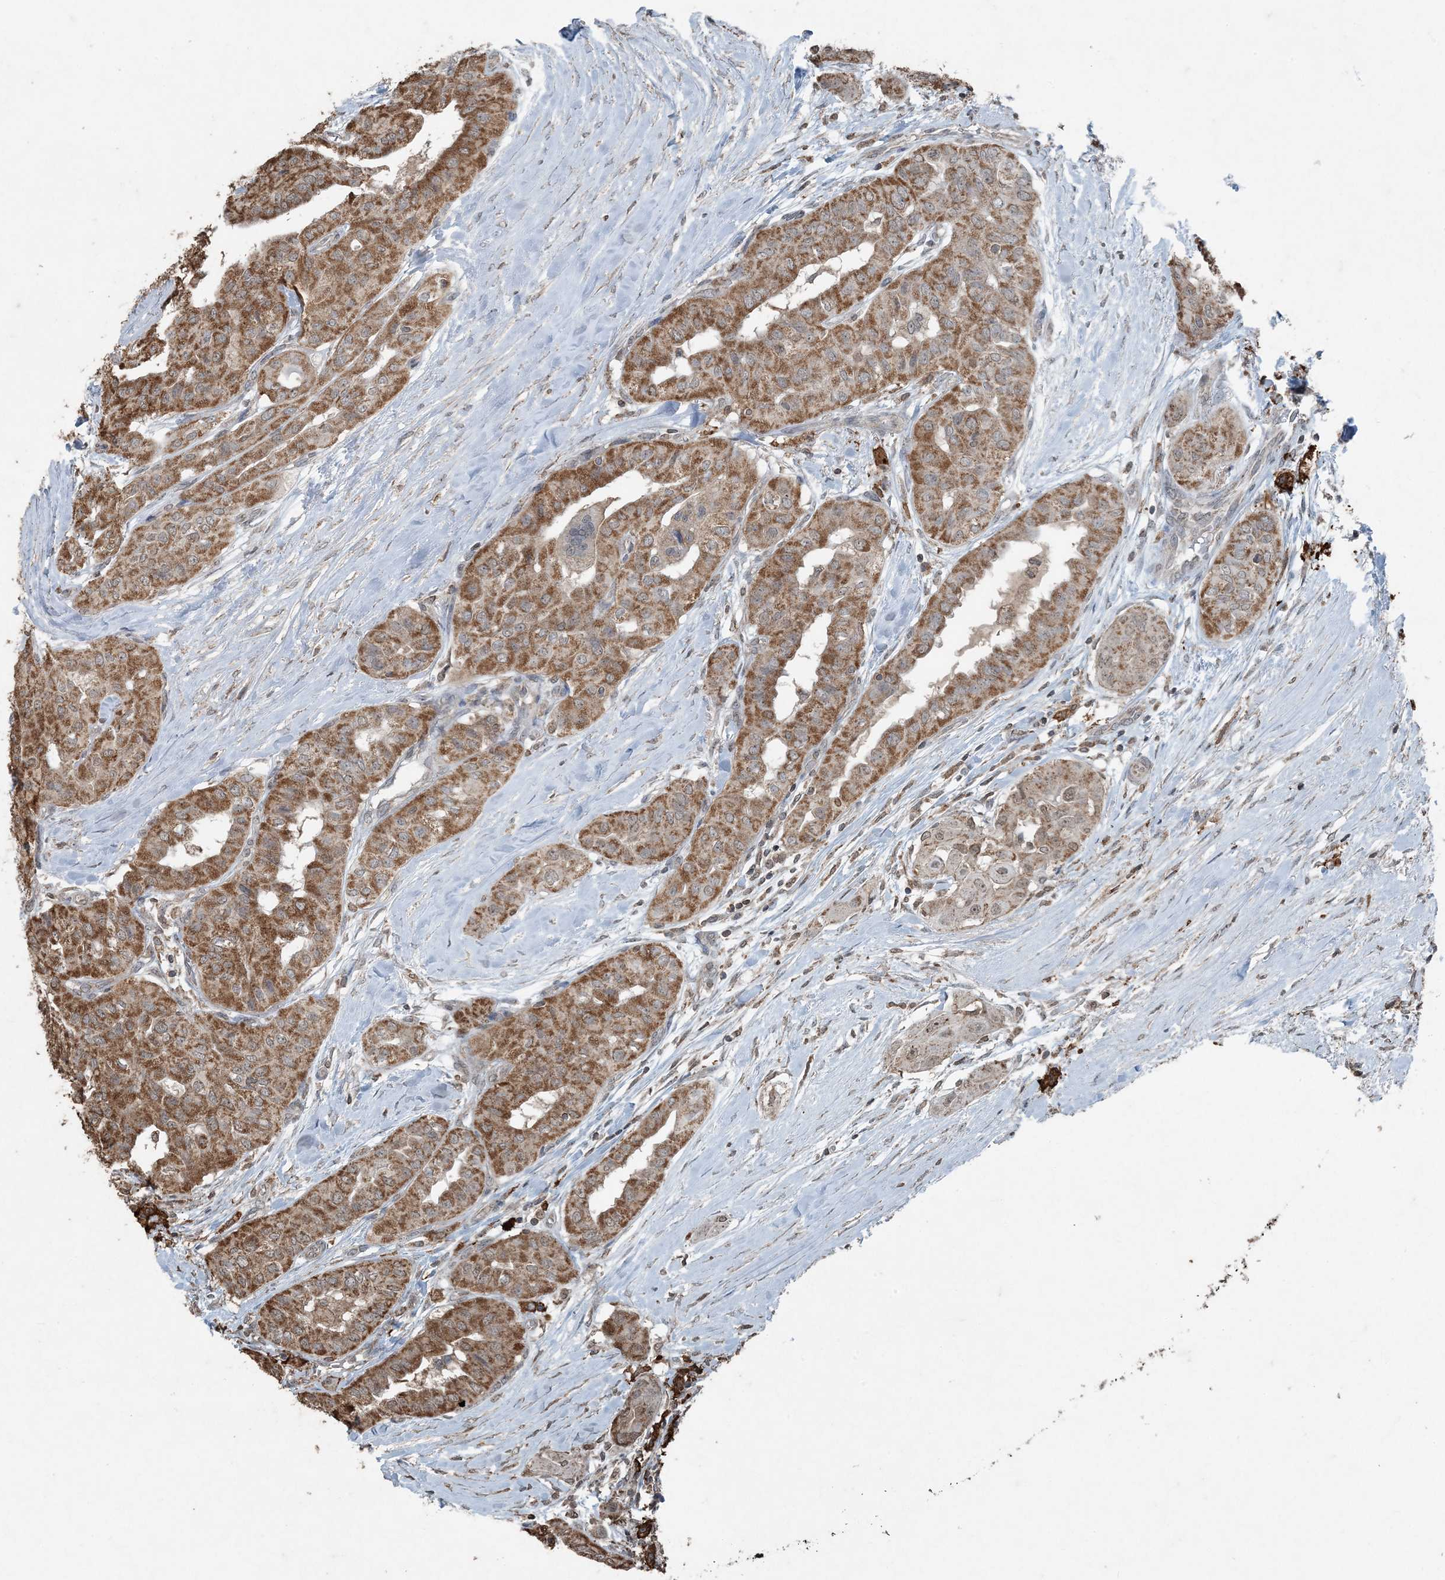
{"staining": {"intensity": "moderate", "quantity": ">75%", "location": "cytoplasmic/membranous"}, "tissue": "thyroid cancer", "cell_type": "Tumor cells", "image_type": "cancer", "snomed": [{"axis": "morphology", "description": "Papillary adenocarcinoma, NOS"}, {"axis": "topography", "description": "Thyroid gland"}], "caption": "Tumor cells exhibit medium levels of moderate cytoplasmic/membranous staining in approximately >75% of cells in human thyroid papillary adenocarcinoma.", "gene": "GNL1", "patient": {"sex": "female", "age": 59}}